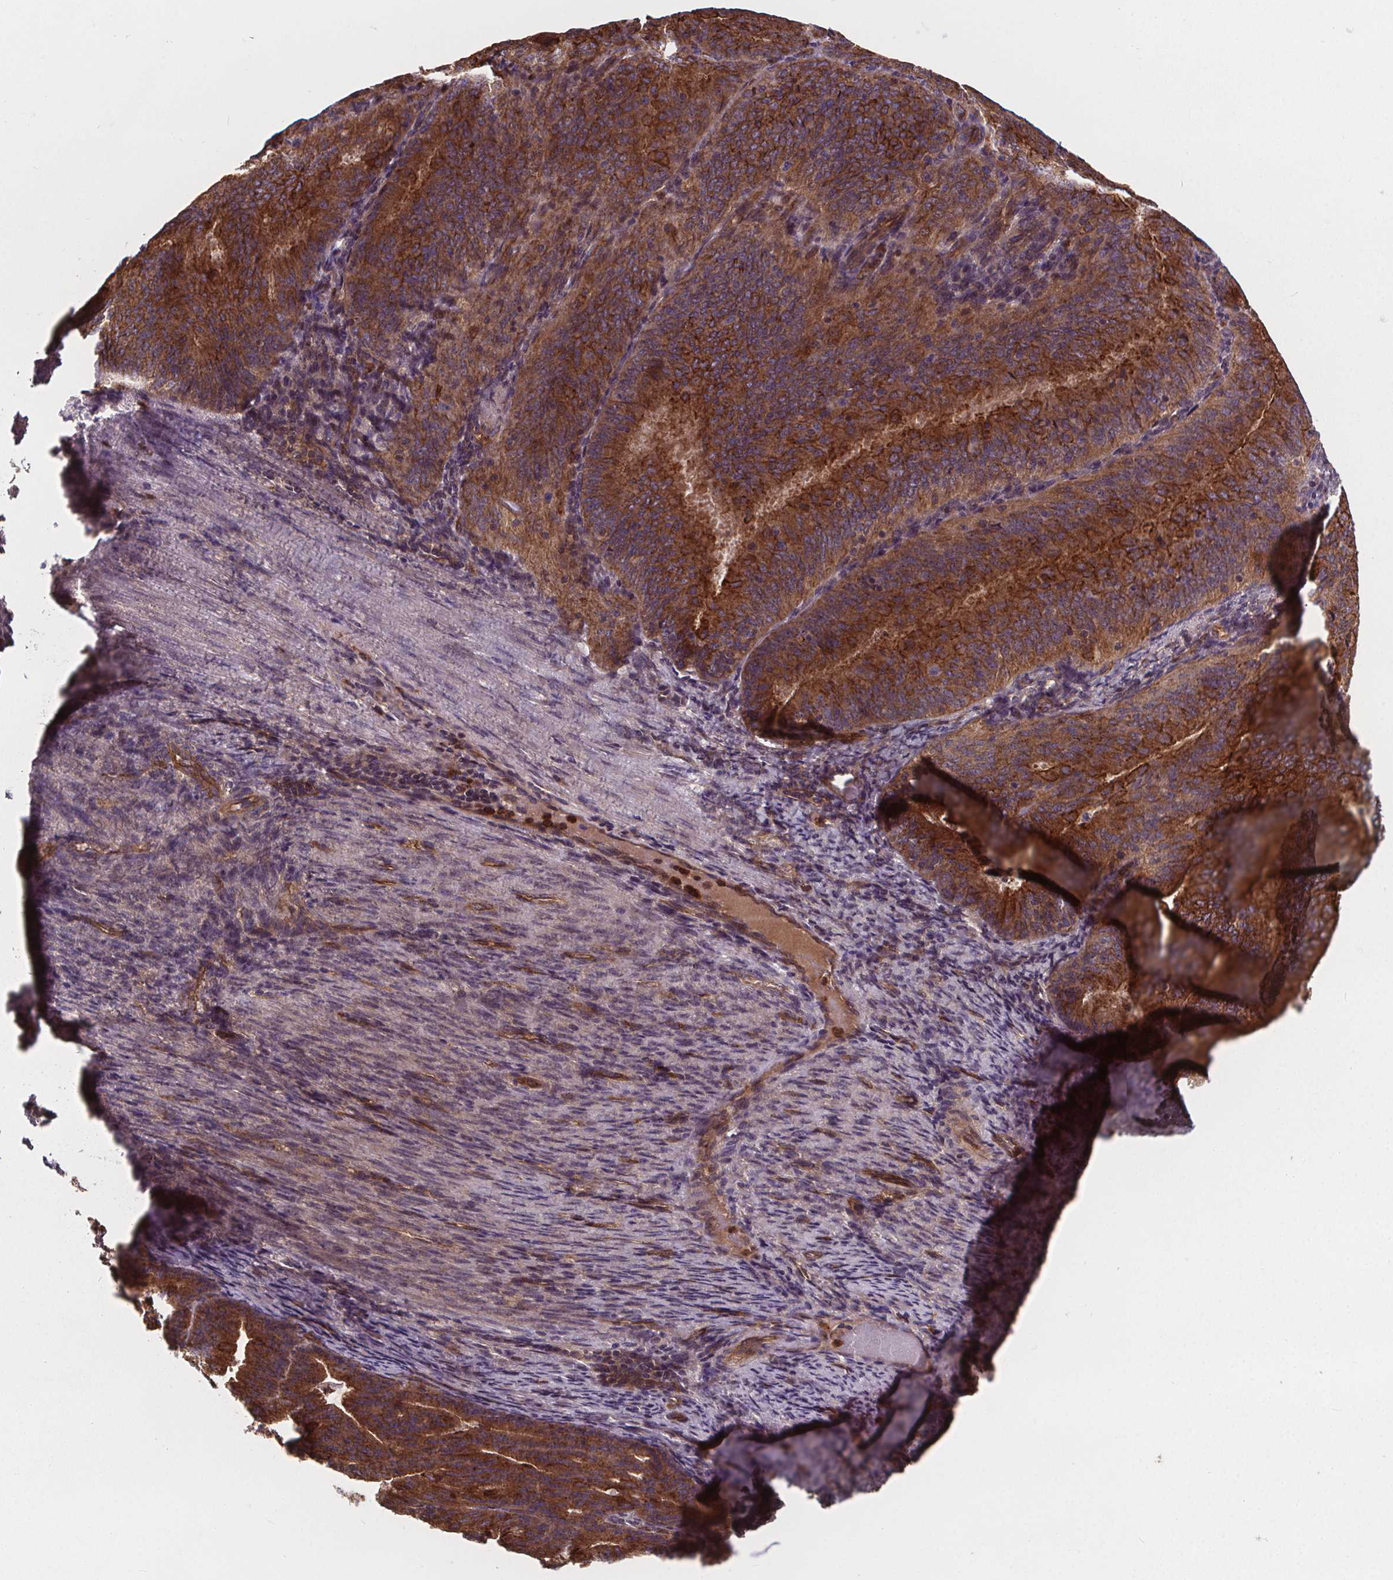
{"staining": {"intensity": "strong", "quantity": ">75%", "location": "cytoplasmic/membranous"}, "tissue": "endometrial cancer", "cell_type": "Tumor cells", "image_type": "cancer", "snomed": [{"axis": "morphology", "description": "Adenocarcinoma, NOS"}, {"axis": "topography", "description": "Endometrium"}], "caption": "Endometrial adenocarcinoma was stained to show a protein in brown. There is high levels of strong cytoplasmic/membranous staining in about >75% of tumor cells. The staining was performed using DAB to visualize the protein expression in brown, while the nuclei were stained in blue with hematoxylin (Magnification: 20x).", "gene": "CLINT1", "patient": {"sex": "female", "age": 57}}